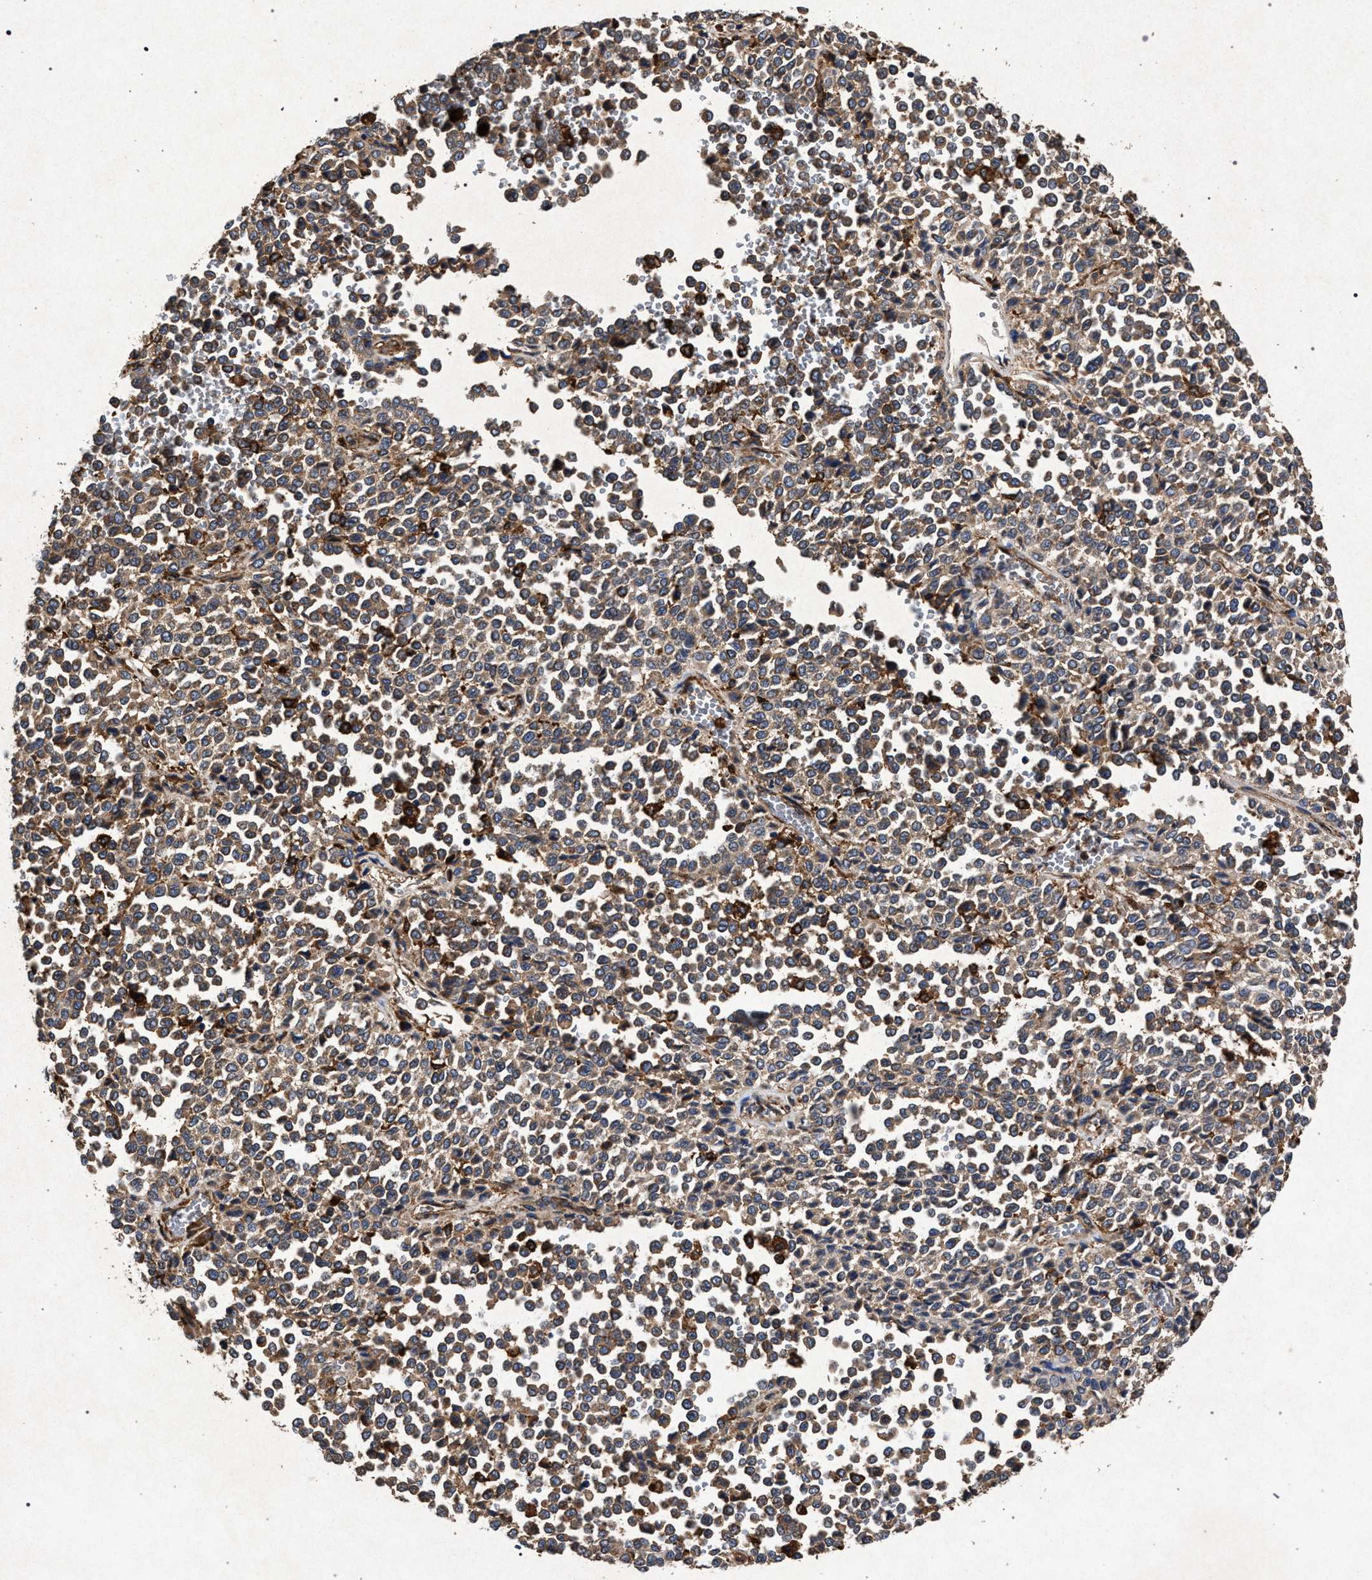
{"staining": {"intensity": "moderate", "quantity": ">75%", "location": "cytoplasmic/membranous"}, "tissue": "melanoma", "cell_type": "Tumor cells", "image_type": "cancer", "snomed": [{"axis": "morphology", "description": "Malignant melanoma, Metastatic site"}, {"axis": "topography", "description": "Pancreas"}], "caption": "Immunohistochemistry micrograph of melanoma stained for a protein (brown), which reveals medium levels of moderate cytoplasmic/membranous expression in about >75% of tumor cells.", "gene": "MARCKS", "patient": {"sex": "female", "age": 30}}